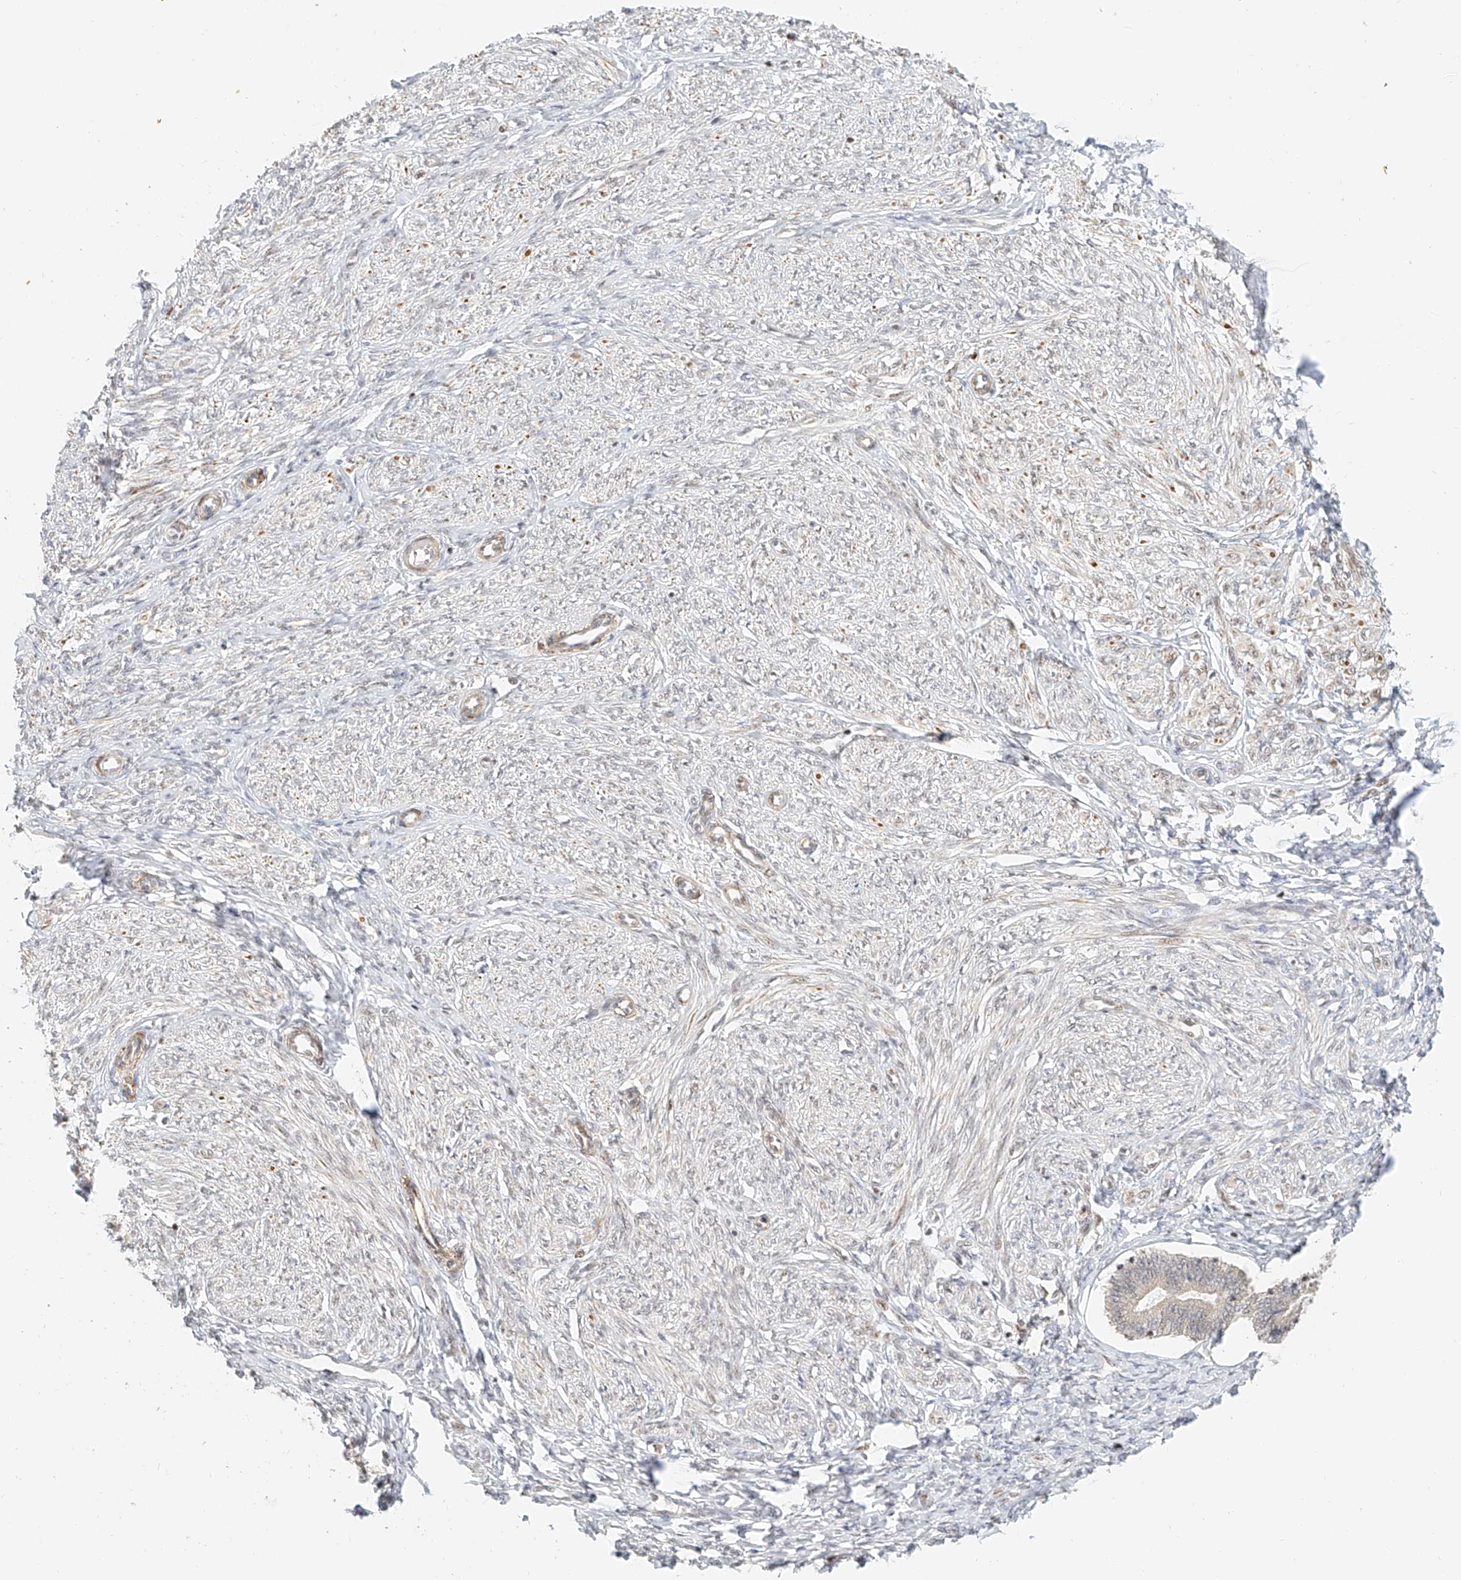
{"staining": {"intensity": "moderate", "quantity": "<25%", "location": "nuclear"}, "tissue": "endometrium", "cell_type": "Cells in endometrial stroma", "image_type": "normal", "snomed": [{"axis": "morphology", "description": "Normal tissue, NOS"}, {"axis": "topography", "description": "Endometrium"}], "caption": "DAB (3,3'-diaminobenzidine) immunohistochemical staining of benign endometrium demonstrates moderate nuclear protein positivity in about <25% of cells in endometrial stroma.", "gene": "CXorf58", "patient": {"sex": "female", "age": 72}}